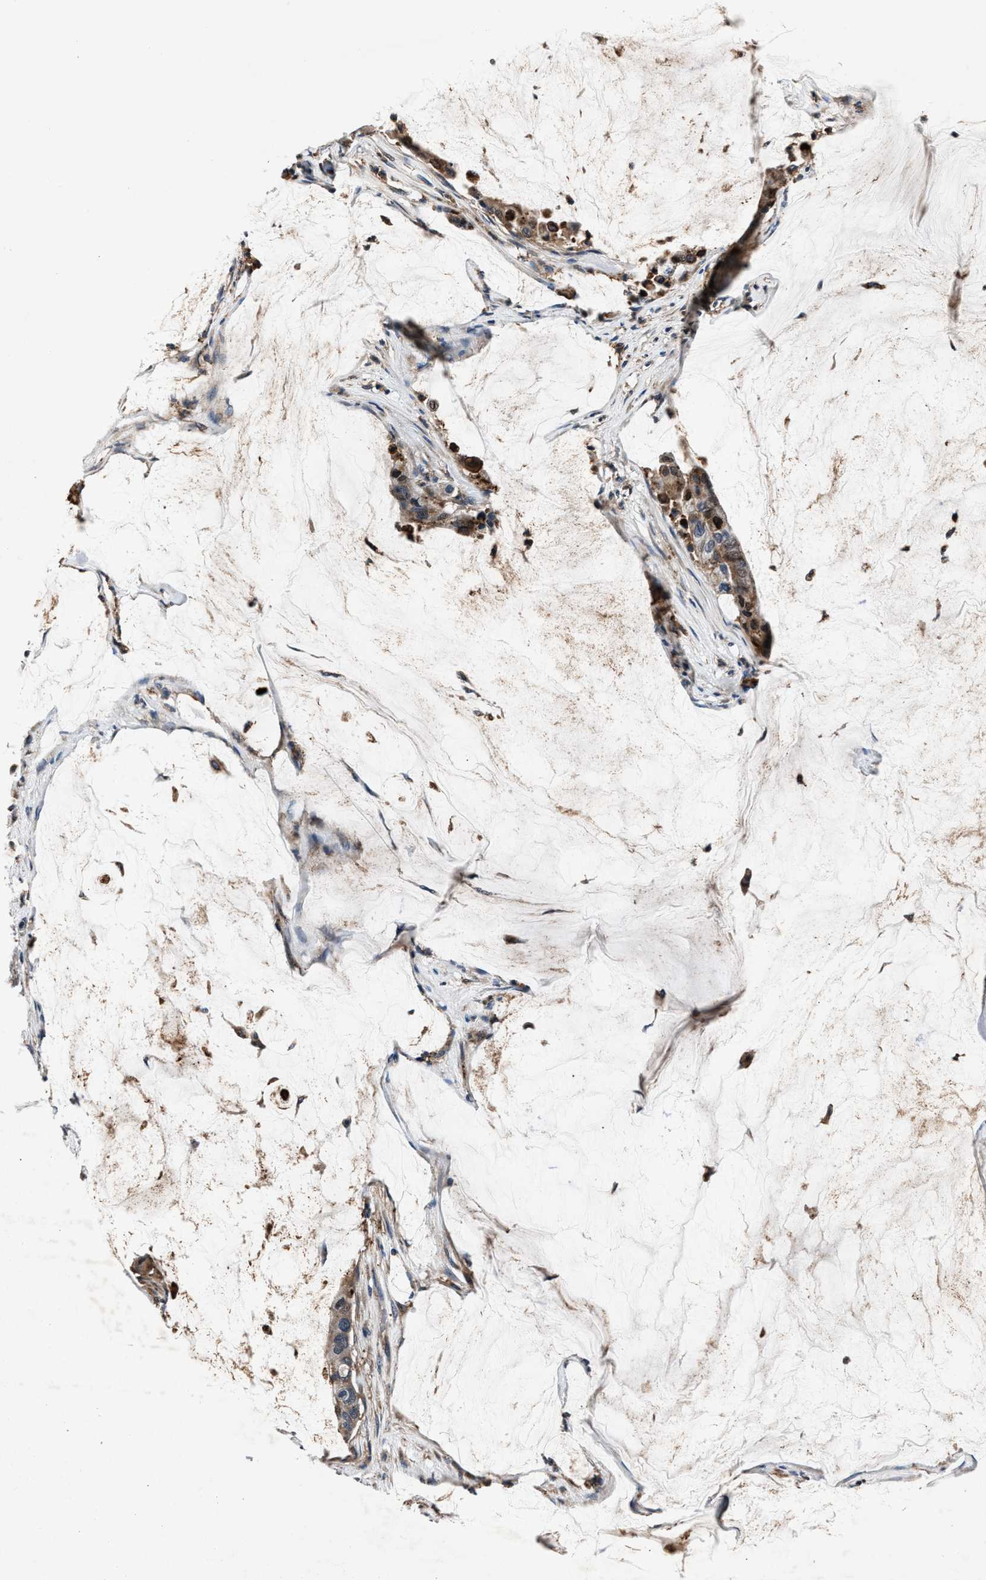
{"staining": {"intensity": "moderate", "quantity": "25%-75%", "location": "cytoplasmic/membranous"}, "tissue": "pancreatic cancer", "cell_type": "Tumor cells", "image_type": "cancer", "snomed": [{"axis": "morphology", "description": "Adenocarcinoma, NOS"}, {"axis": "topography", "description": "Pancreas"}], "caption": "Pancreatic cancer stained for a protein demonstrates moderate cytoplasmic/membranous positivity in tumor cells.", "gene": "MFSD11", "patient": {"sex": "male", "age": 41}}